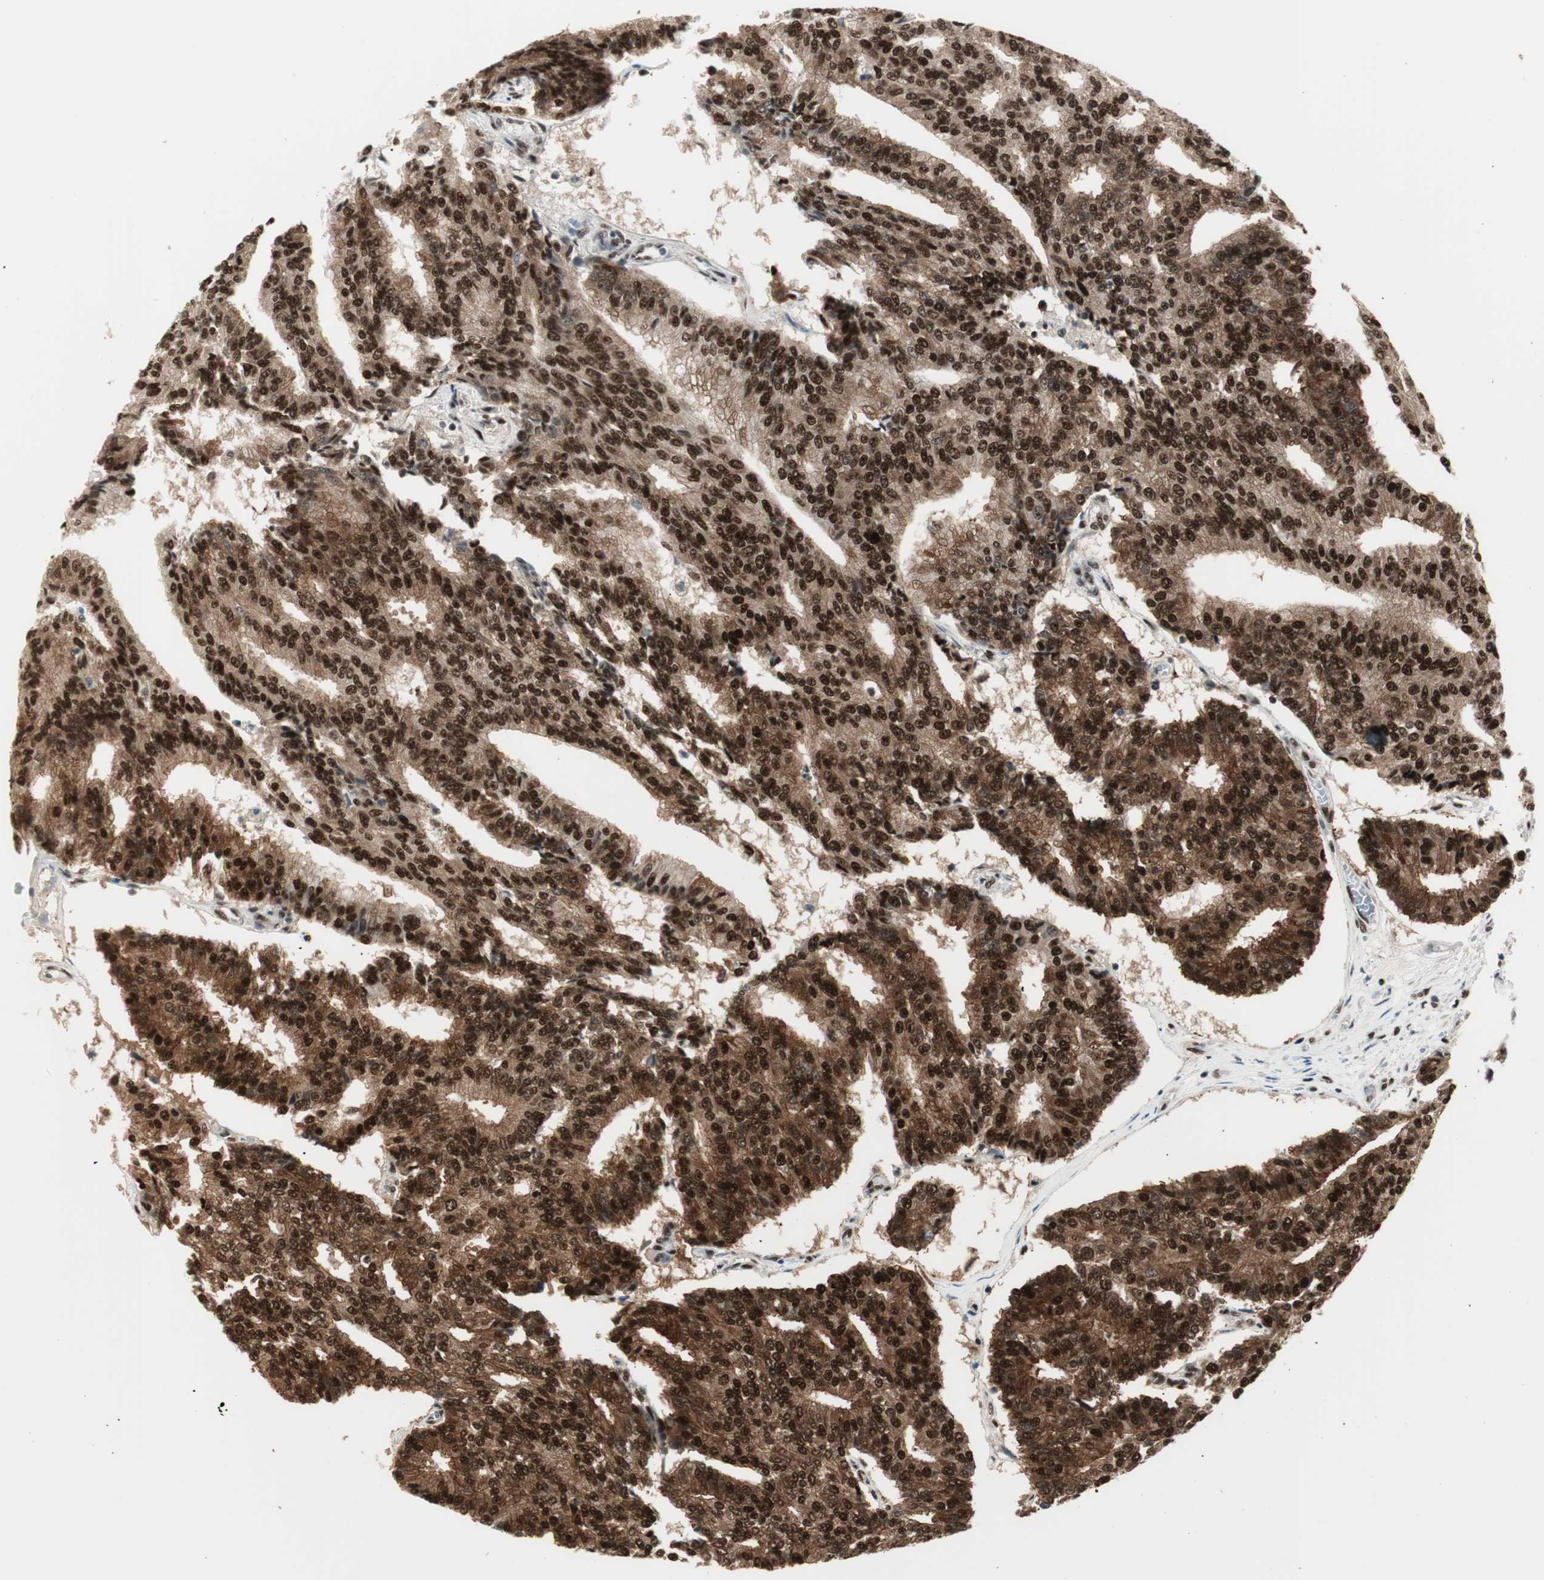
{"staining": {"intensity": "strong", "quantity": ">75%", "location": "cytoplasmic/membranous,nuclear"}, "tissue": "prostate cancer", "cell_type": "Tumor cells", "image_type": "cancer", "snomed": [{"axis": "morphology", "description": "Adenocarcinoma, High grade"}, {"axis": "topography", "description": "Prostate"}], "caption": "Immunohistochemical staining of prostate cancer (high-grade adenocarcinoma) reveals strong cytoplasmic/membranous and nuclear protein positivity in approximately >75% of tumor cells.", "gene": "HEXIM1", "patient": {"sex": "male", "age": 55}}